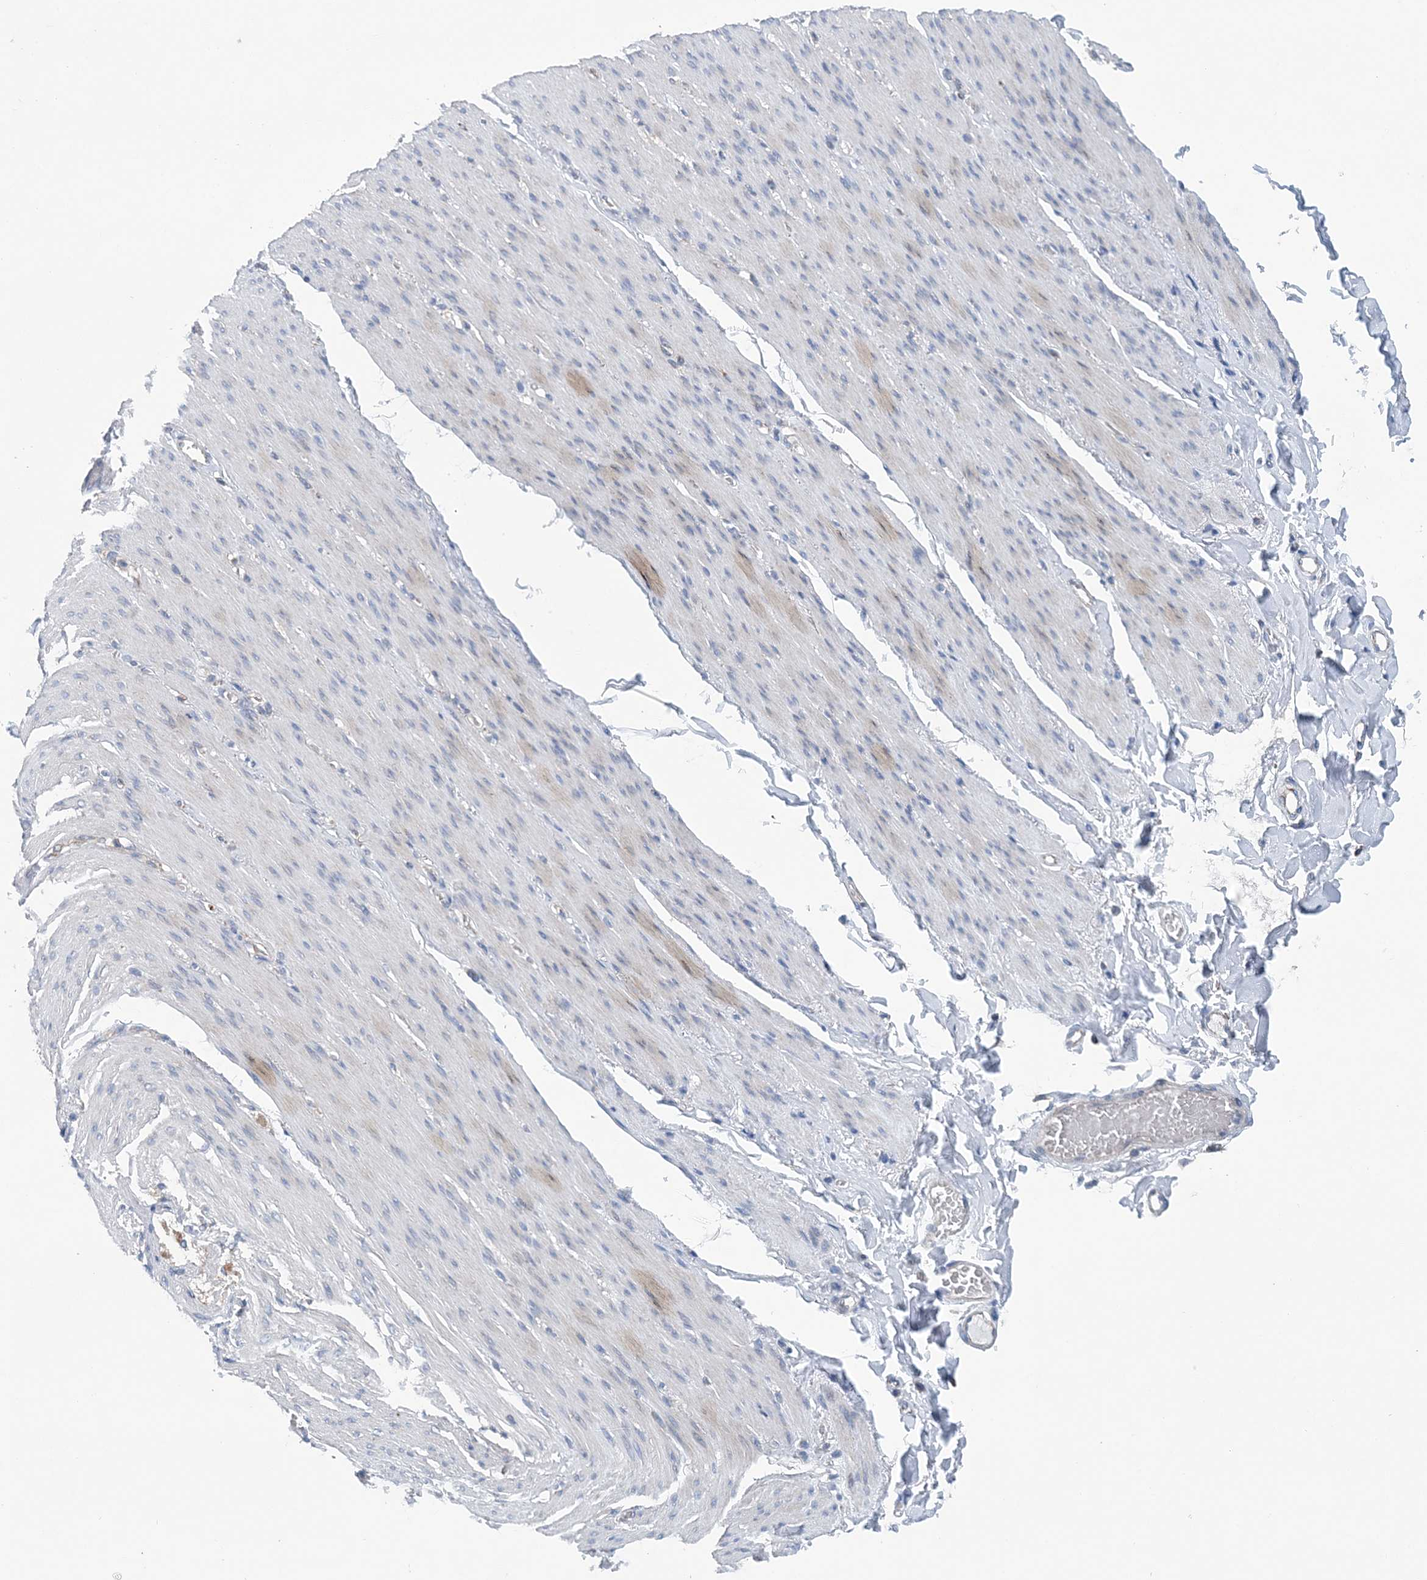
{"staining": {"intensity": "negative", "quantity": "none", "location": "none"}, "tissue": "adipose tissue", "cell_type": "Adipocytes", "image_type": "normal", "snomed": [{"axis": "morphology", "description": "Normal tissue, NOS"}, {"axis": "topography", "description": "Colon"}, {"axis": "topography", "description": "Peripheral nerve tissue"}], "caption": "This is an IHC micrograph of unremarkable human adipose tissue. There is no positivity in adipocytes.", "gene": "COPE", "patient": {"sex": "female", "age": 61}}